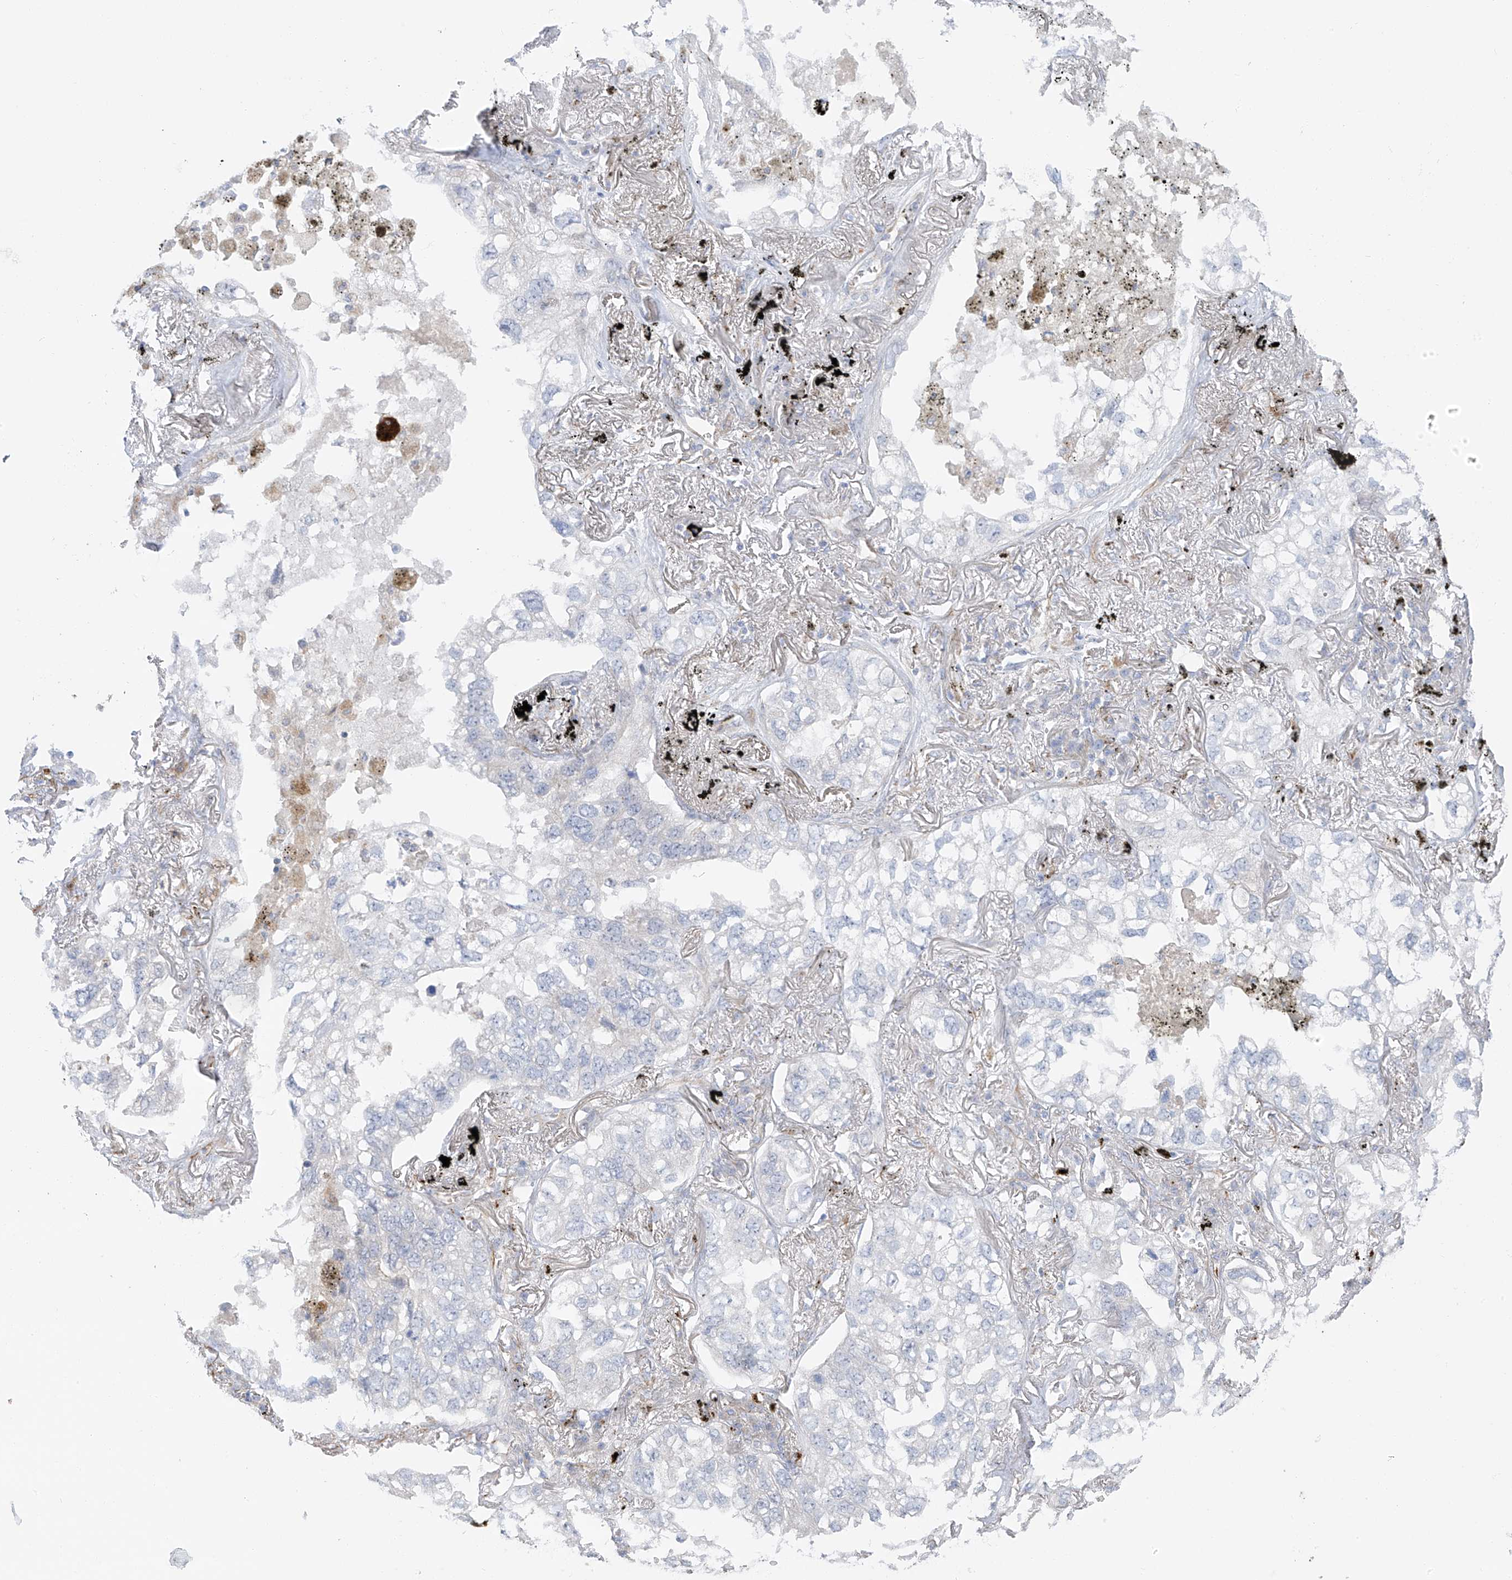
{"staining": {"intensity": "negative", "quantity": "none", "location": "none"}, "tissue": "lung cancer", "cell_type": "Tumor cells", "image_type": "cancer", "snomed": [{"axis": "morphology", "description": "Adenocarcinoma, NOS"}, {"axis": "topography", "description": "Lung"}], "caption": "An image of human adenocarcinoma (lung) is negative for staining in tumor cells.", "gene": "TAL2", "patient": {"sex": "male", "age": 65}}